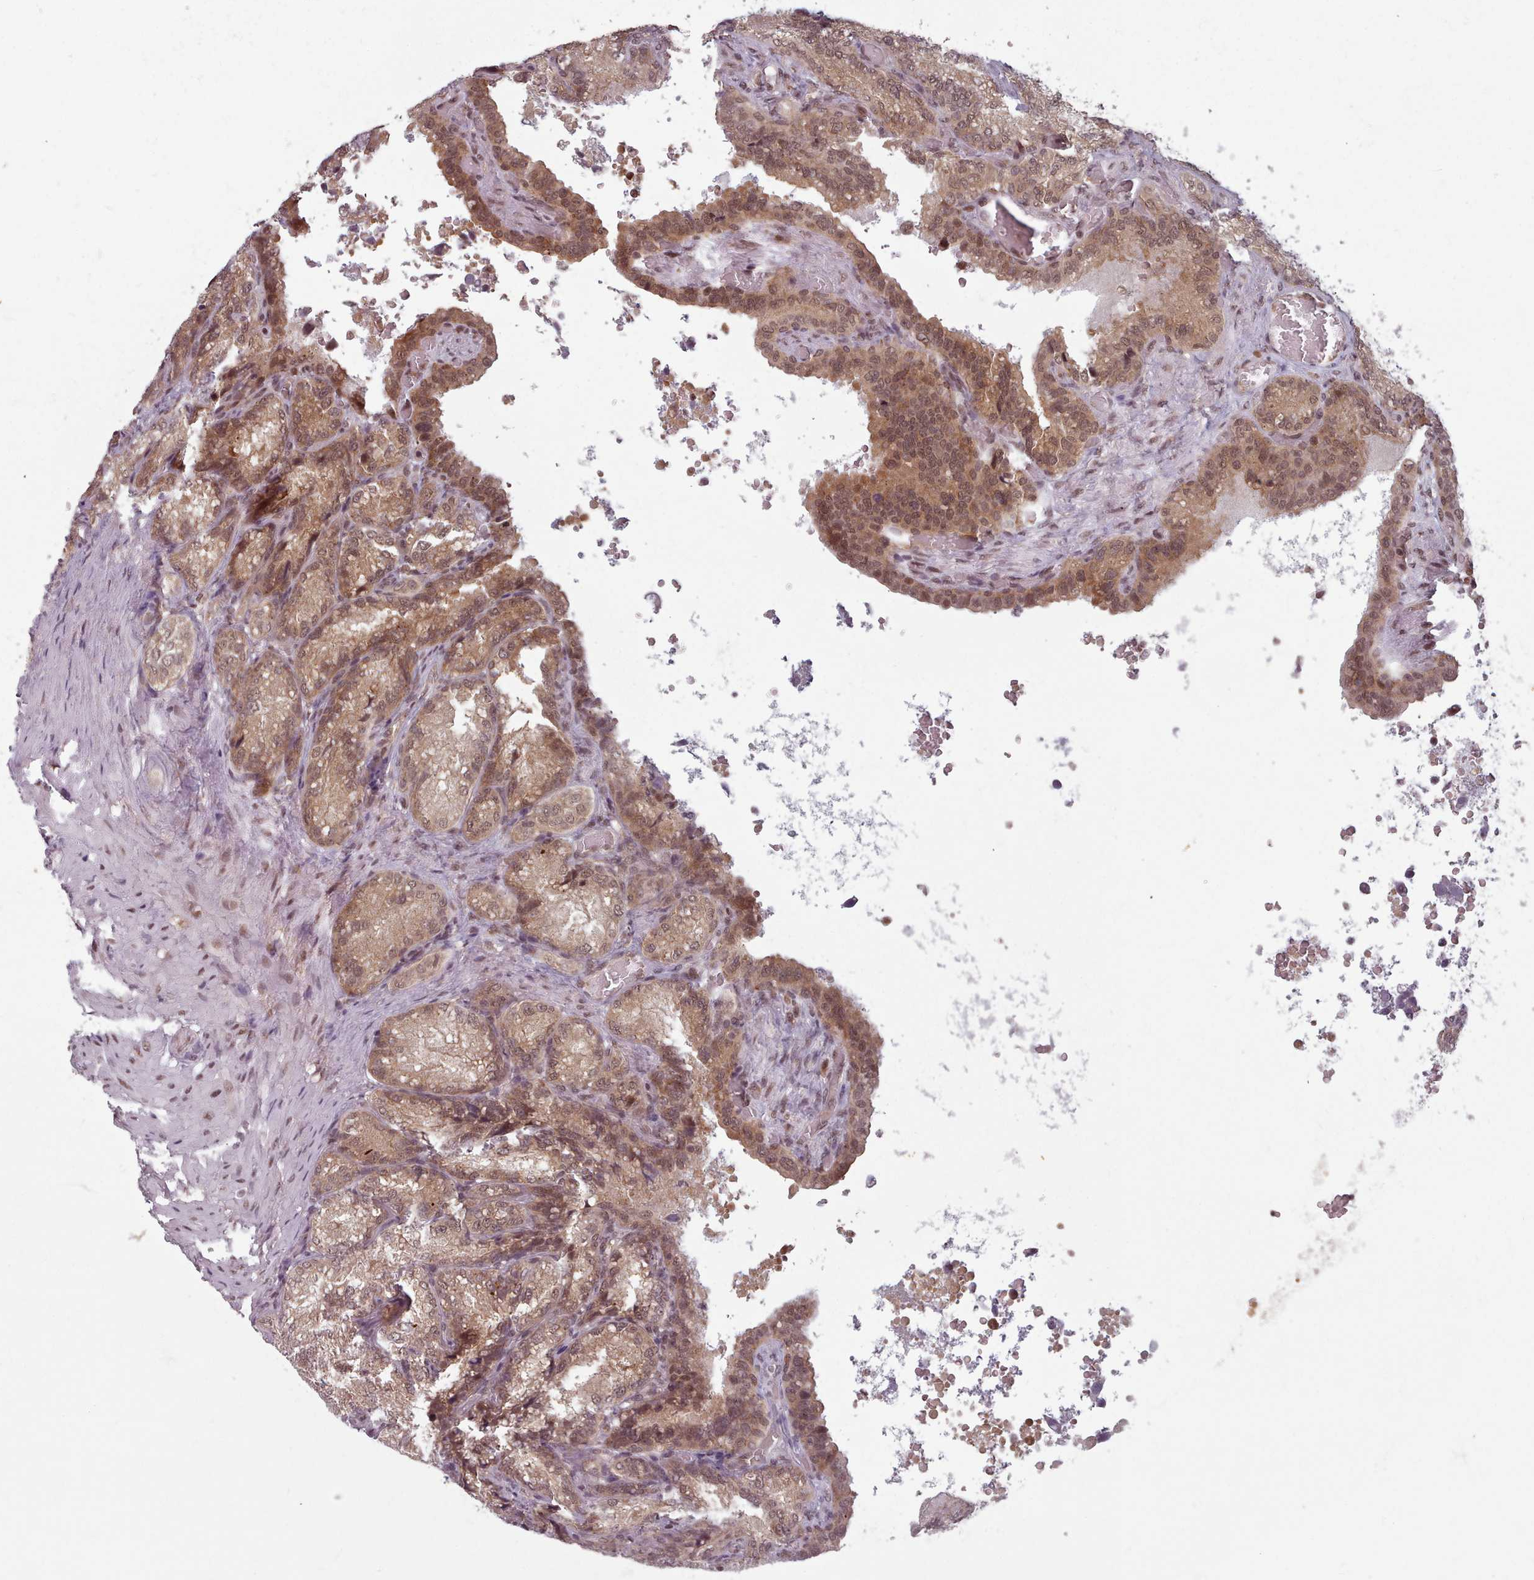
{"staining": {"intensity": "moderate", "quantity": ">75%", "location": "cytoplasmic/membranous,nuclear"}, "tissue": "seminal vesicle", "cell_type": "Glandular cells", "image_type": "normal", "snomed": [{"axis": "morphology", "description": "Normal tissue, NOS"}, {"axis": "topography", "description": "Seminal veicle"}], "caption": "Immunohistochemical staining of normal human seminal vesicle exhibits >75% levels of moderate cytoplasmic/membranous,nuclear protein expression in about >75% of glandular cells.", "gene": "DHX8", "patient": {"sex": "male", "age": 58}}